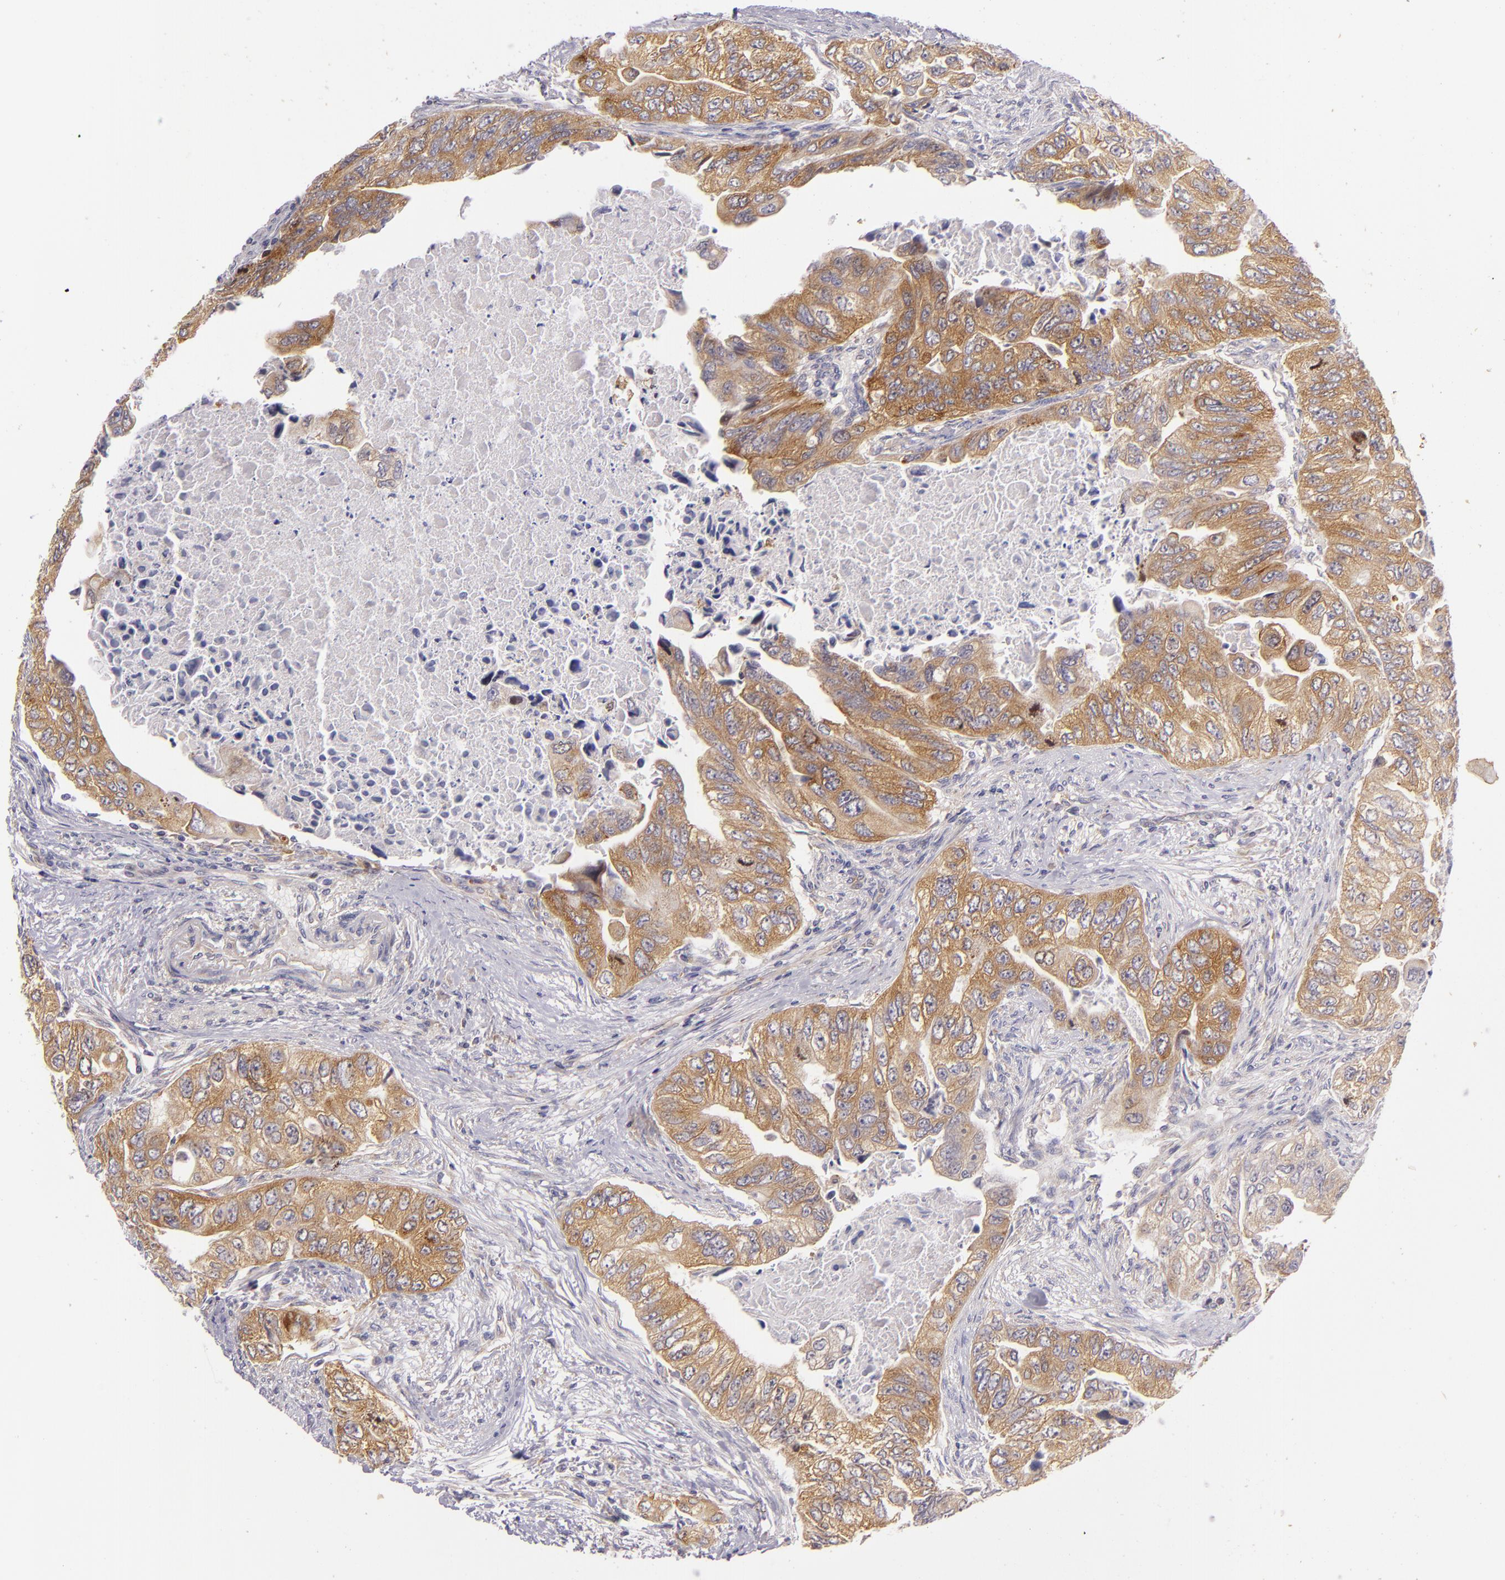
{"staining": {"intensity": "moderate", "quantity": ">75%", "location": "cytoplasmic/membranous"}, "tissue": "colorectal cancer", "cell_type": "Tumor cells", "image_type": "cancer", "snomed": [{"axis": "morphology", "description": "Adenocarcinoma, NOS"}, {"axis": "topography", "description": "Colon"}], "caption": "Immunohistochemical staining of colorectal cancer exhibits medium levels of moderate cytoplasmic/membranous staining in approximately >75% of tumor cells.", "gene": "UPF3B", "patient": {"sex": "female", "age": 11}}